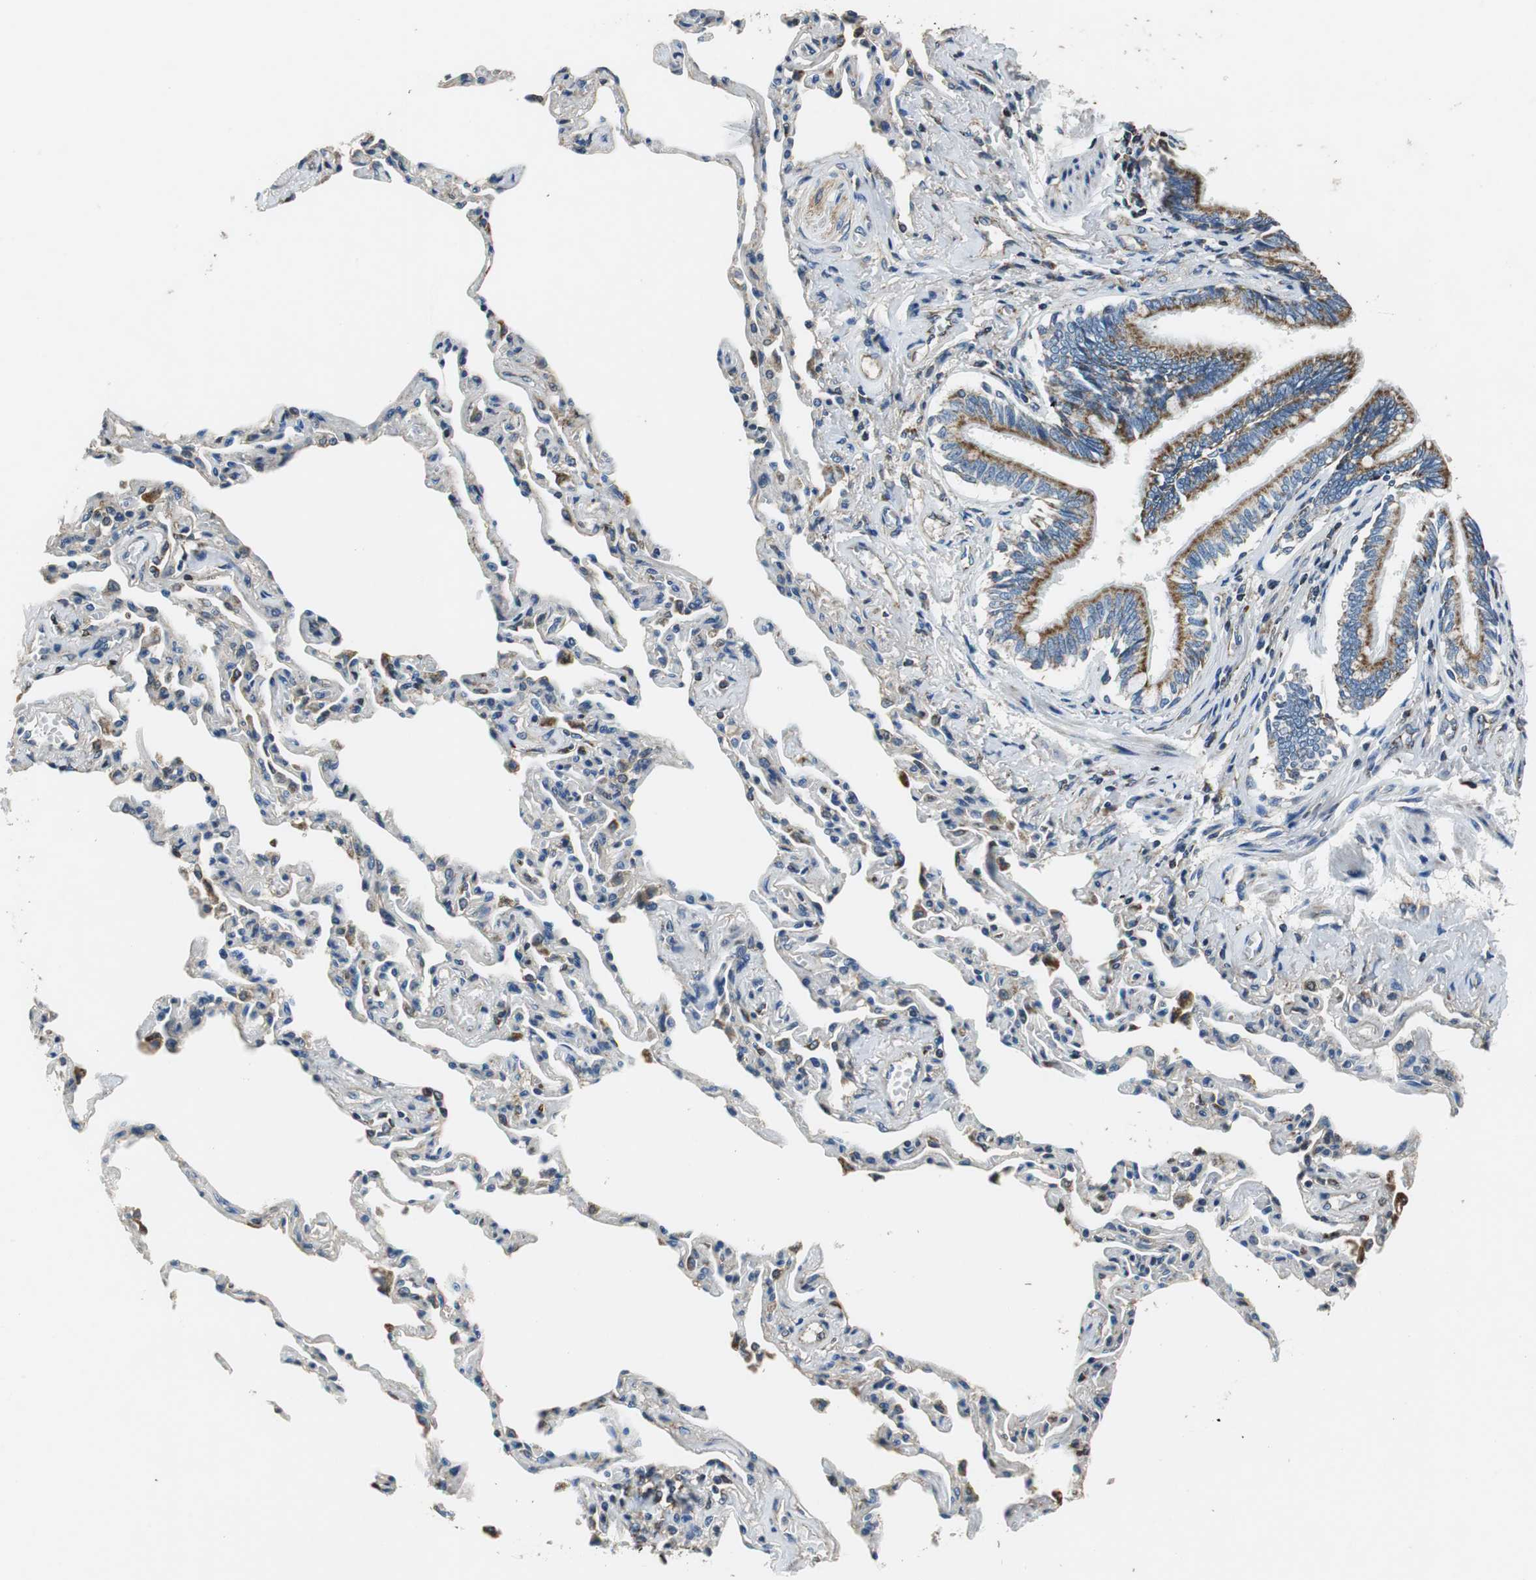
{"staining": {"intensity": "strong", "quantity": ">75%", "location": "cytoplasmic/membranous"}, "tissue": "bronchus", "cell_type": "Respiratory epithelial cells", "image_type": "normal", "snomed": [{"axis": "morphology", "description": "Normal tissue, NOS"}, {"axis": "topography", "description": "Lung"}], "caption": "The photomicrograph exhibits staining of normal bronchus, revealing strong cytoplasmic/membranous protein staining (brown color) within respiratory epithelial cells.", "gene": "GSTK1", "patient": {"sex": "male", "age": 64}}